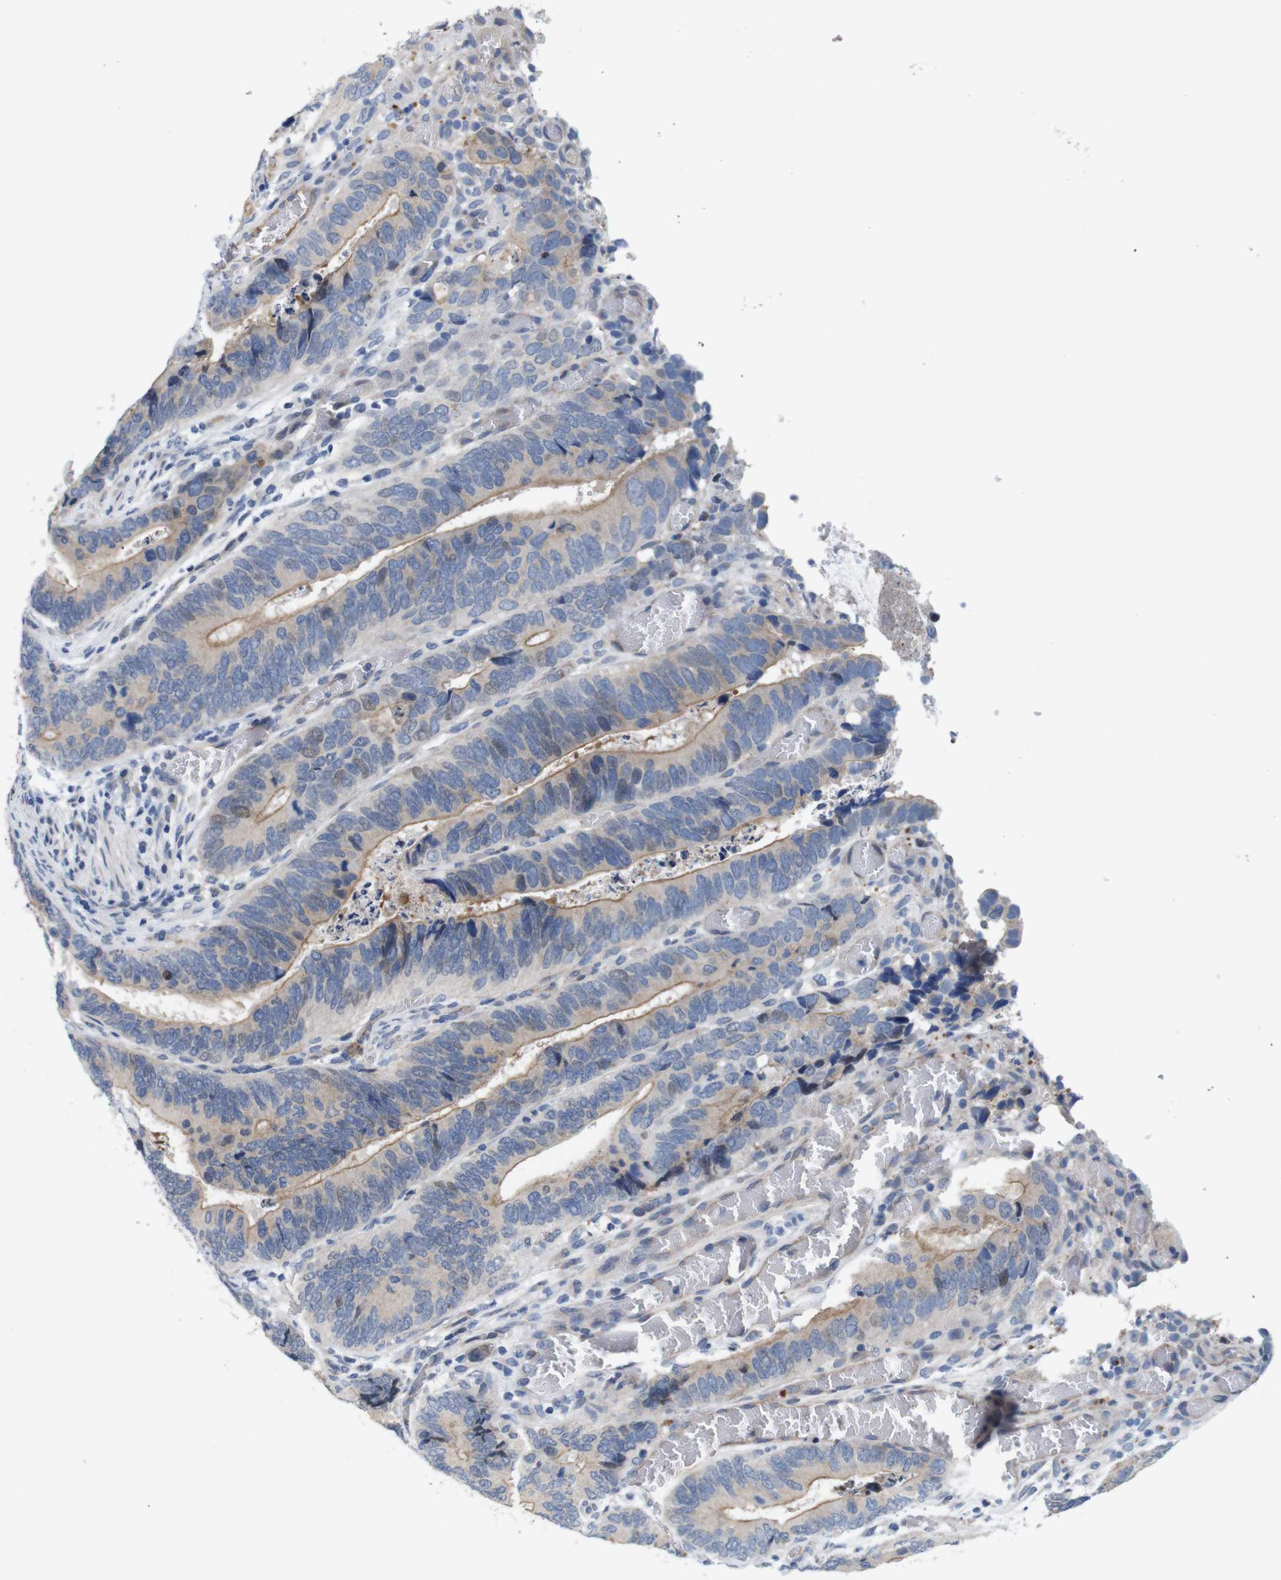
{"staining": {"intensity": "weak", "quantity": ">75%", "location": "cytoplasmic/membranous"}, "tissue": "colorectal cancer", "cell_type": "Tumor cells", "image_type": "cancer", "snomed": [{"axis": "morphology", "description": "Adenocarcinoma, NOS"}, {"axis": "topography", "description": "Colon"}], "caption": "Immunohistochemical staining of human adenocarcinoma (colorectal) exhibits low levels of weak cytoplasmic/membranous protein positivity in about >75% of tumor cells.", "gene": "C1RL", "patient": {"sex": "male", "age": 72}}